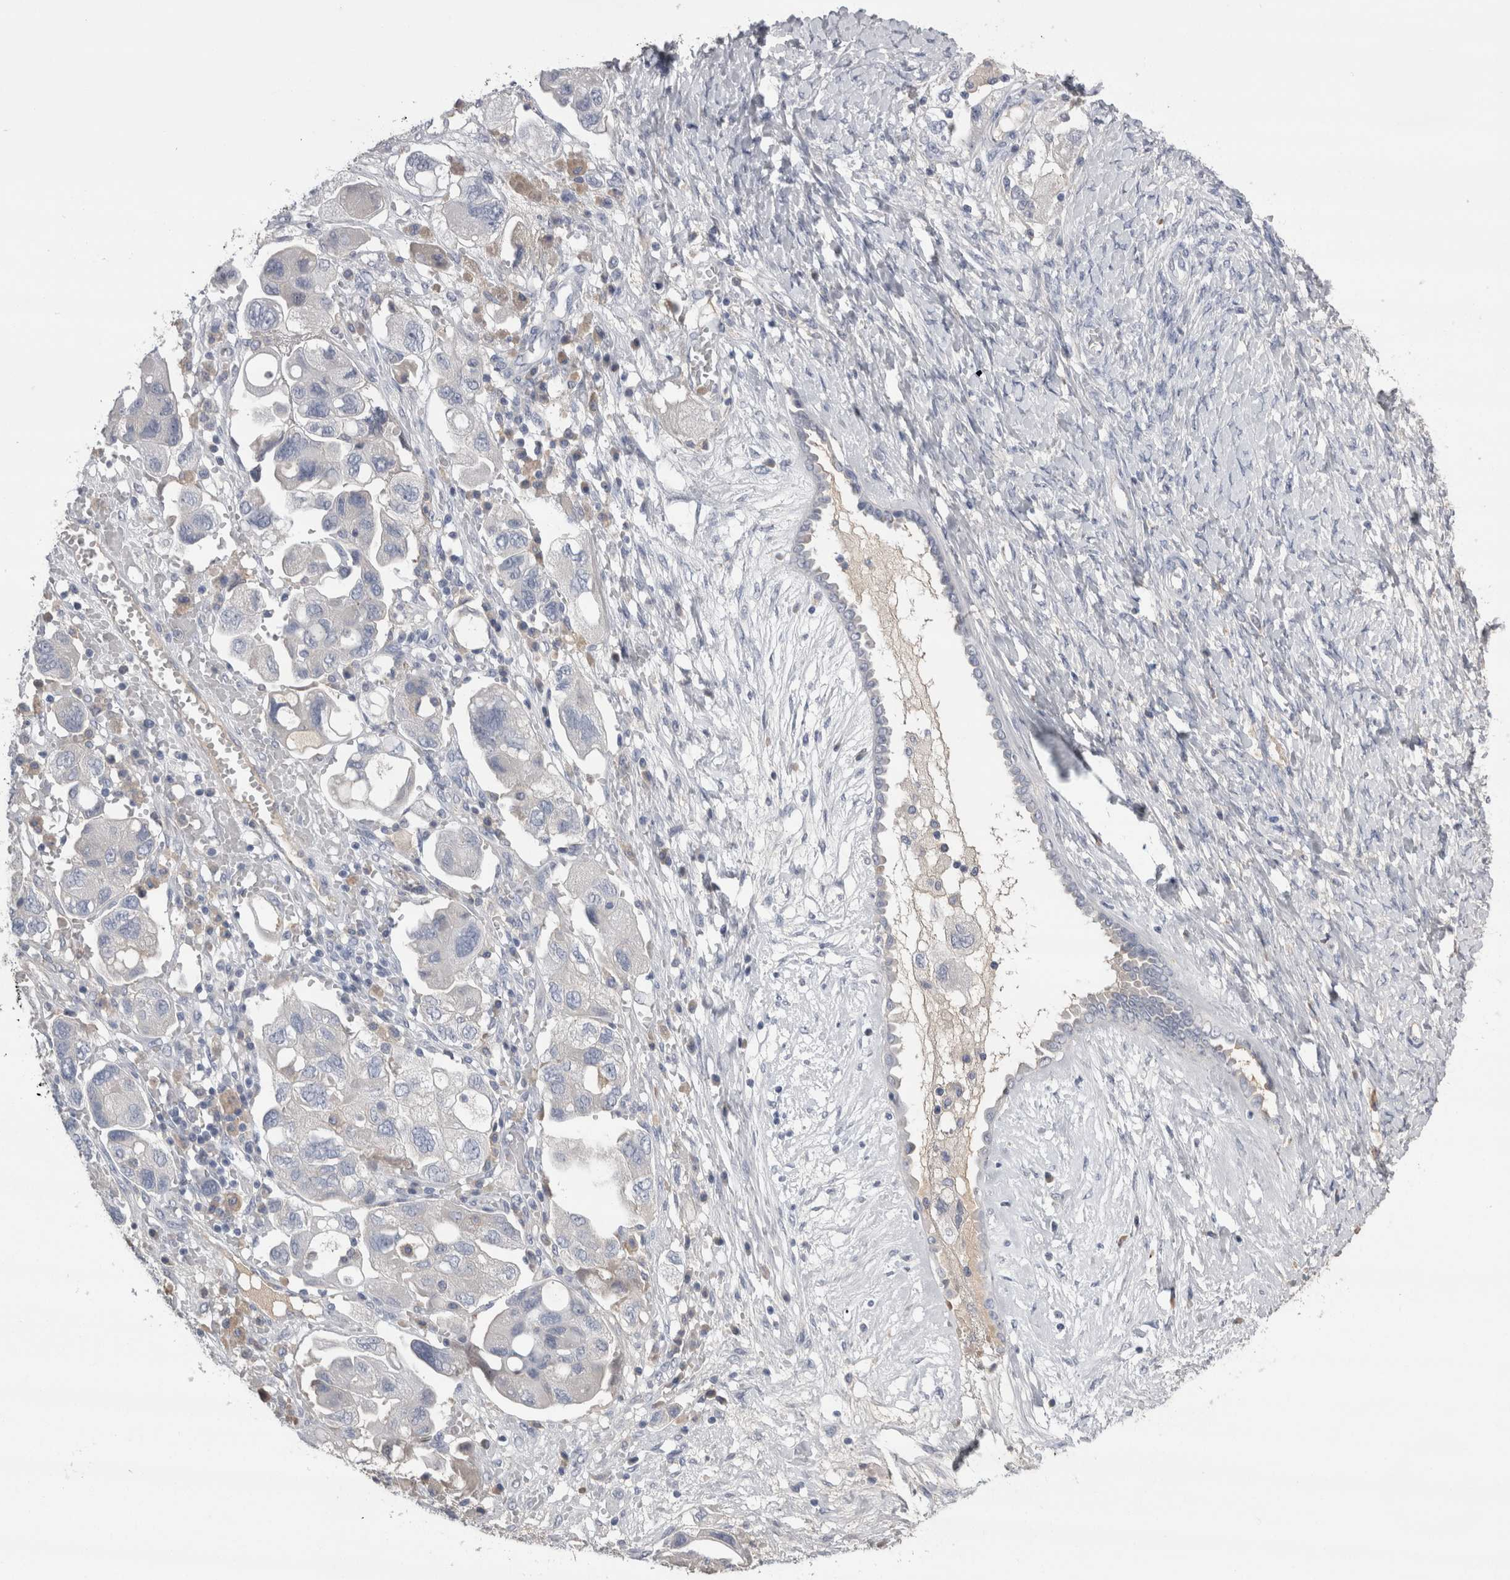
{"staining": {"intensity": "negative", "quantity": "none", "location": "none"}, "tissue": "ovarian cancer", "cell_type": "Tumor cells", "image_type": "cancer", "snomed": [{"axis": "morphology", "description": "Carcinoma, NOS"}, {"axis": "morphology", "description": "Cystadenocarcinoma, serous, NOS"}, {"axis": "topography", "description": "Ovary"}], "caption": "High magnification brightfield microscopy of ovarian carcinoma stained with DAB (3,3'-diaminobenzidine) (brown) and counterstained with hematoxylin (blue): tumor cells show no significant positivity.", "gene": "REG1A", "patient": {"sex": "female", "age": 69}}